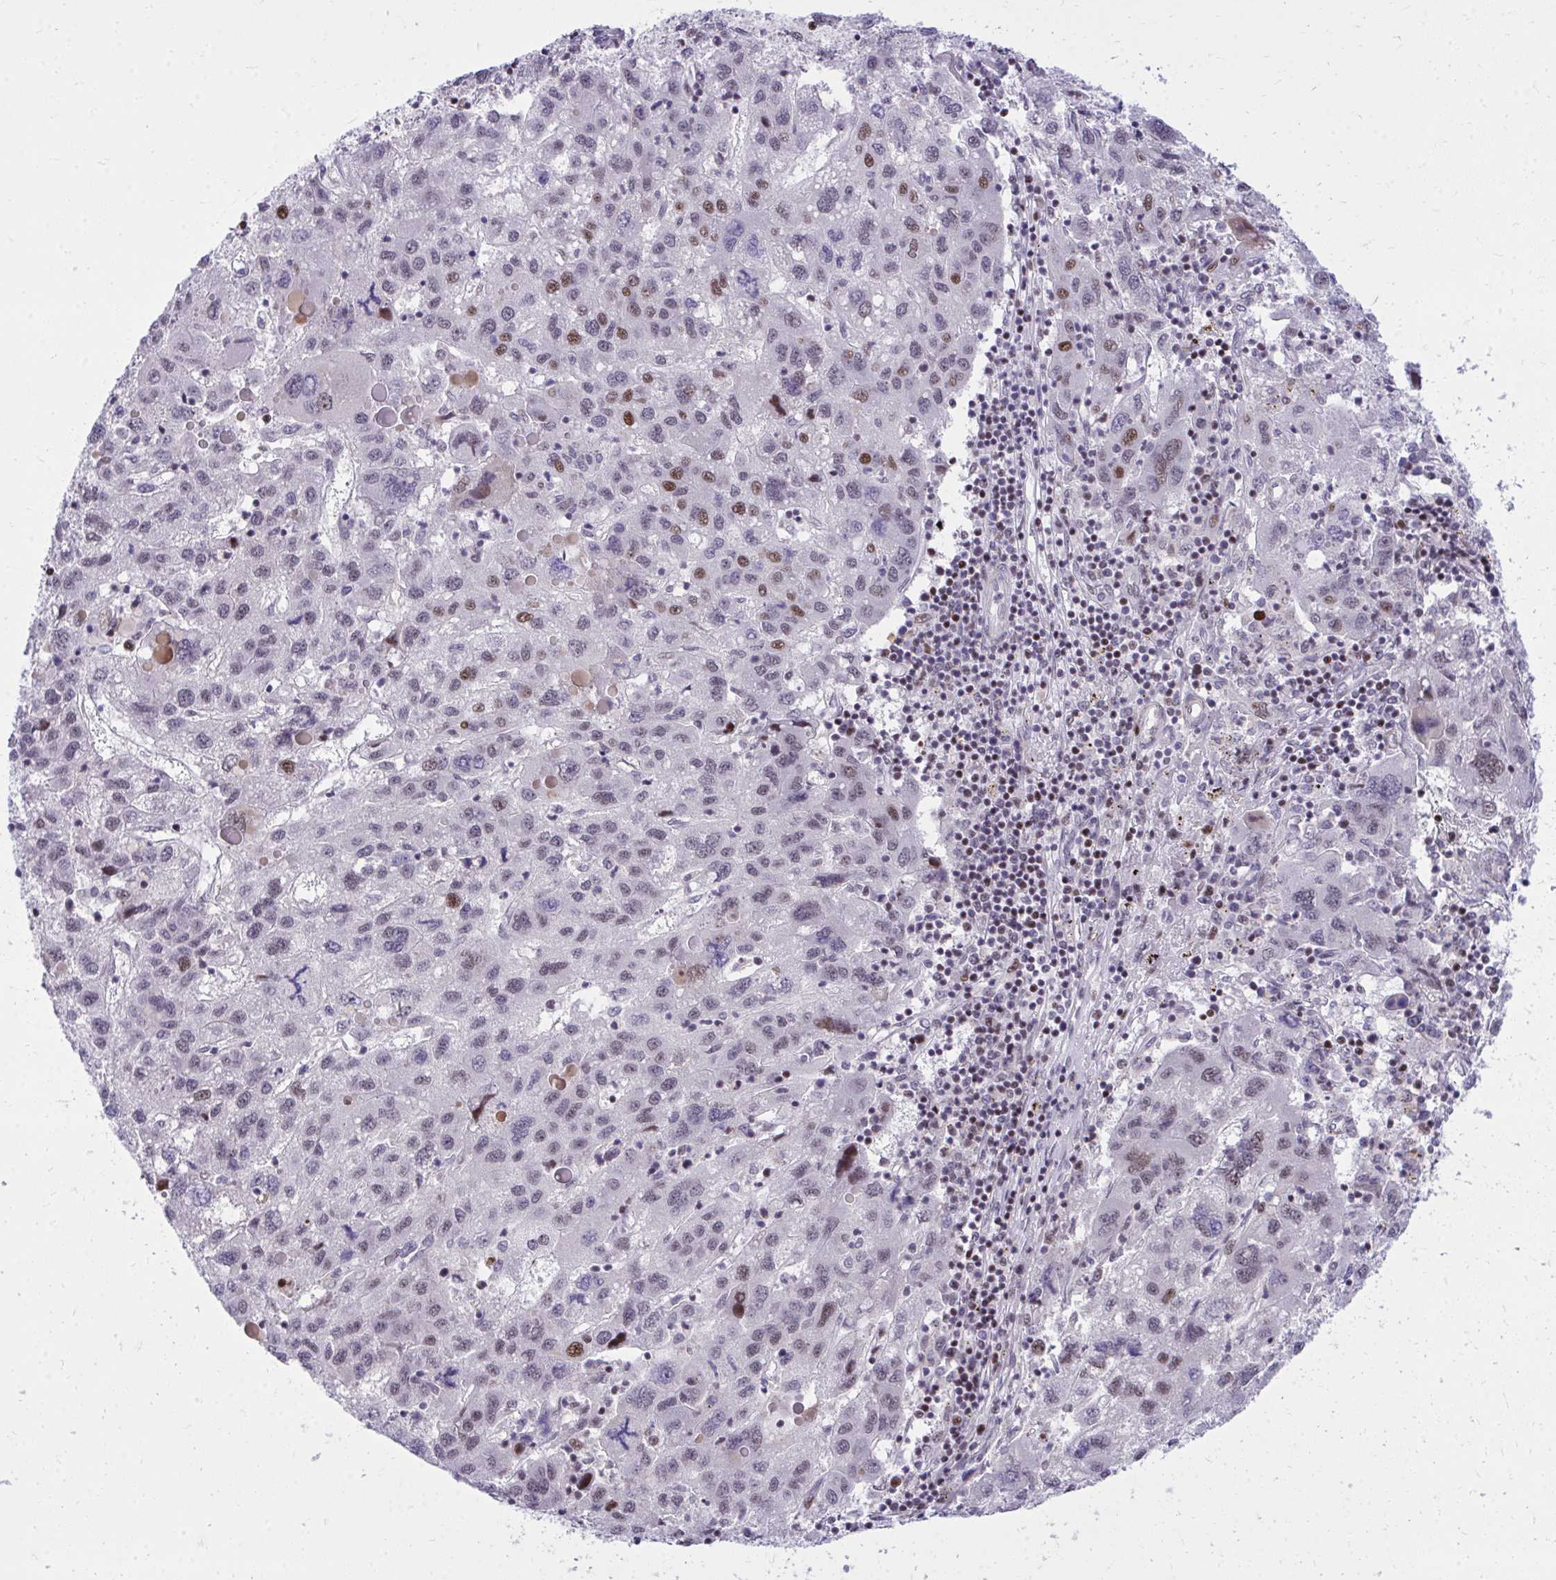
{"staining": {"intensity": "moderate", "quantity": "<25%", "location": "nuclear"}, "tissue": "liver cancer", "cell_type": "Tumor cells", "image_type": "cancer", "snomed": [{"axis": "morphology", "description": "Carcinoma, Hepatocellular, NOS"}, {"axis": "topography", "description": "Liver"}], "caption": "High-power microscopy captured an IHC image of hepatocellular carcinoma (liver), revealing moderate nuclear staining in about <25% of tumor cells.", "gene": "C14orf39", "patient": {"sex": "female", "age": 77}}